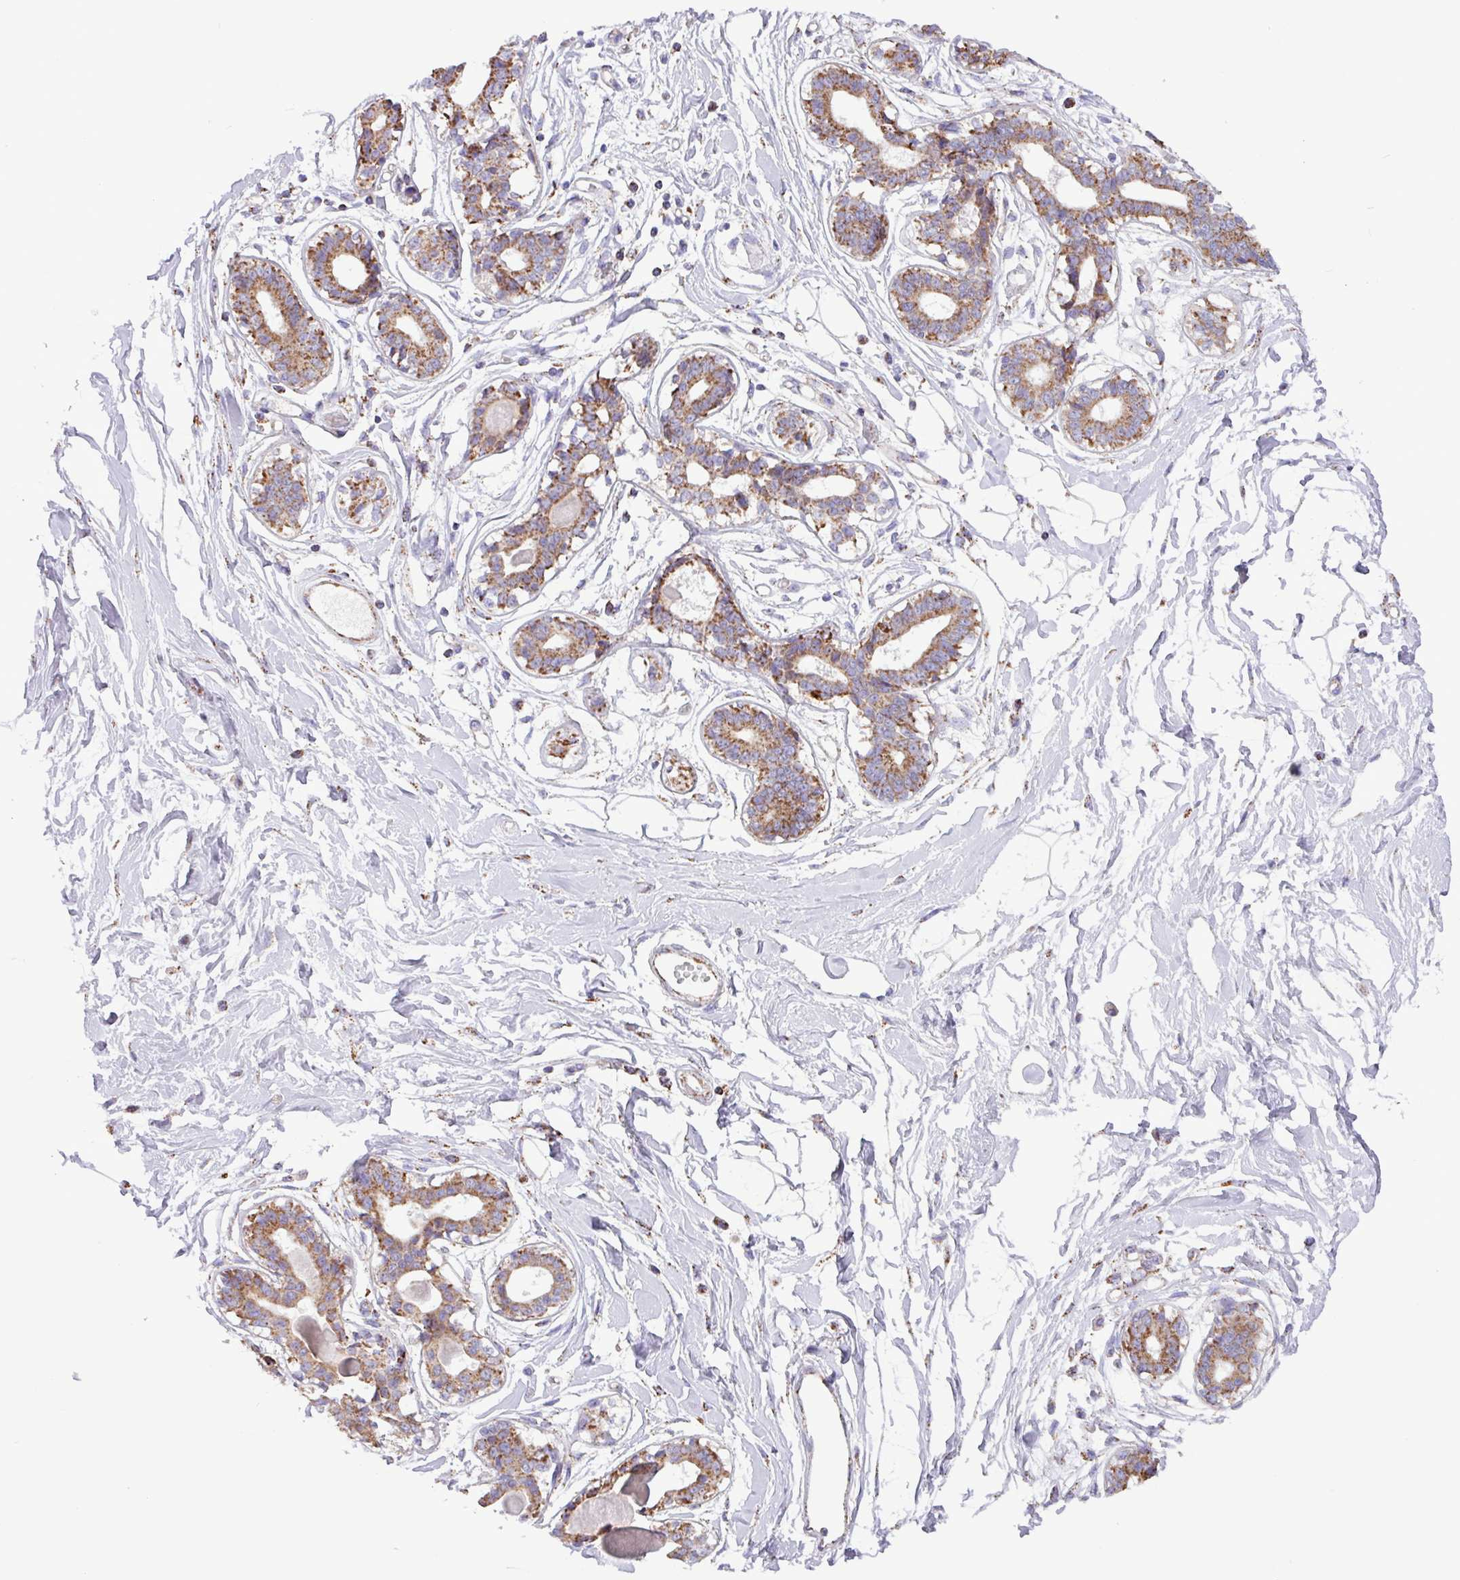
{"staining": {"intensity": "negative", "quantity": "none", "location": "none"}, "tissue": "breast", "cell_type": "Adipocytes", "image_type": "normal", "snomed": [{"axis": "morphology", "description": "Normal tissue, NOS"}, {"axis": "topography", "description": "Breast"}], "caption": "This is a micrograph of immunohistochemistry (IHC) staining of unremarkable breast, which shows no staining in adipocytes. The staining was performed using DAB (3,3'-diaminobenzidine) to visualize the protein expression in brown, while the nuclei were stained in blue with hematoxylin (Magnification: 20x).", "gene": "RTL3", "patient": {"sex": "female", "age": 45}}